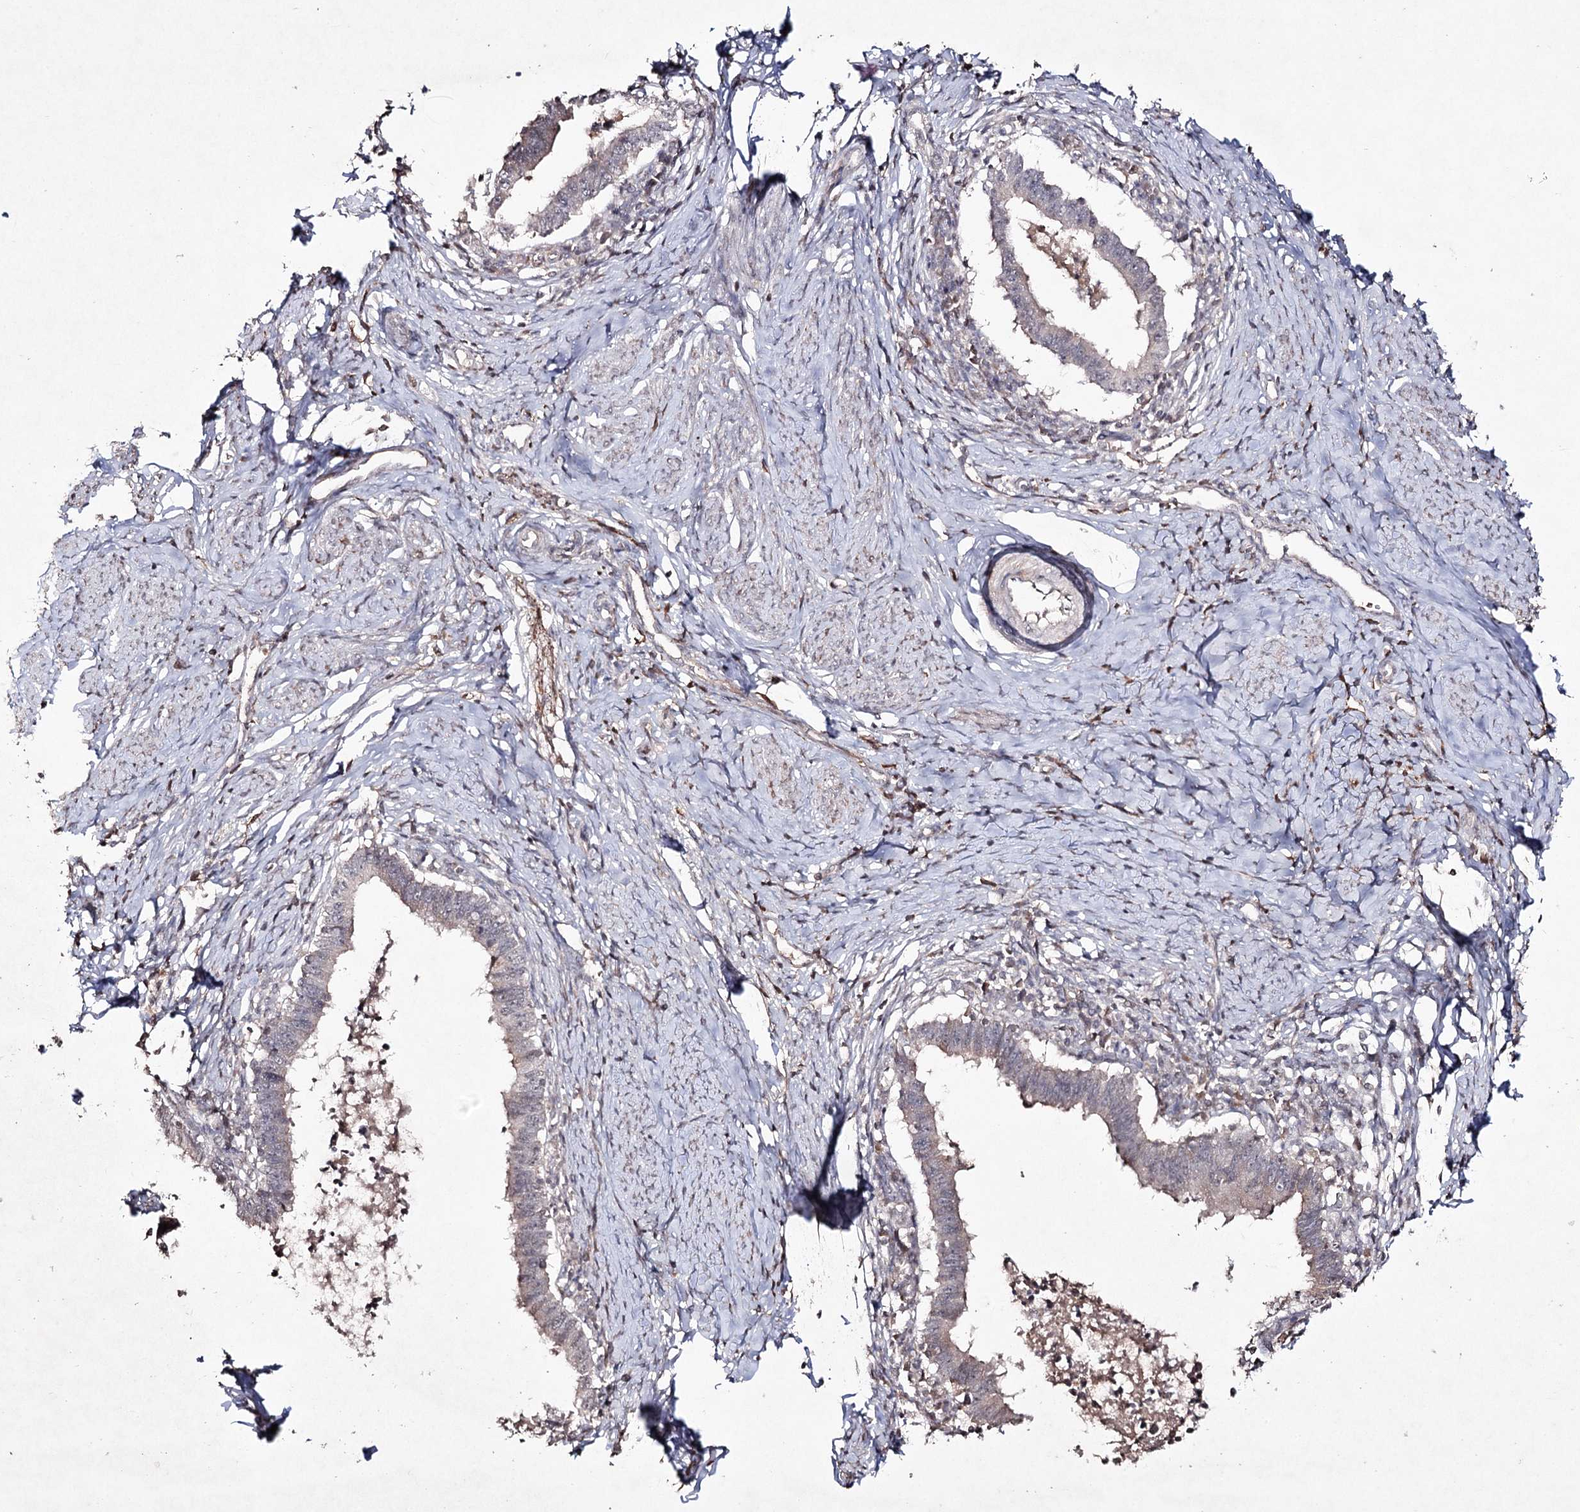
{"staining": {"intensity": "negative", "quantity": "none", "location": "none"}, "tissue": "cervical cancer", "cell_type": "Tumor cells", "image_type": "cancer", "snomed": [{"axis": "morphology", "description": "Adenocarcinoma, NOS"}, {"axis": "topography", "description": "Cervix"}], "caption": "IHC histopathology image of human cervical adenocarcinoma stained for a protein (brown), which reveals no positivity in tumor cells.", "gene": "SYNGR3", "patient": {"sex": "female", "age": 36}}